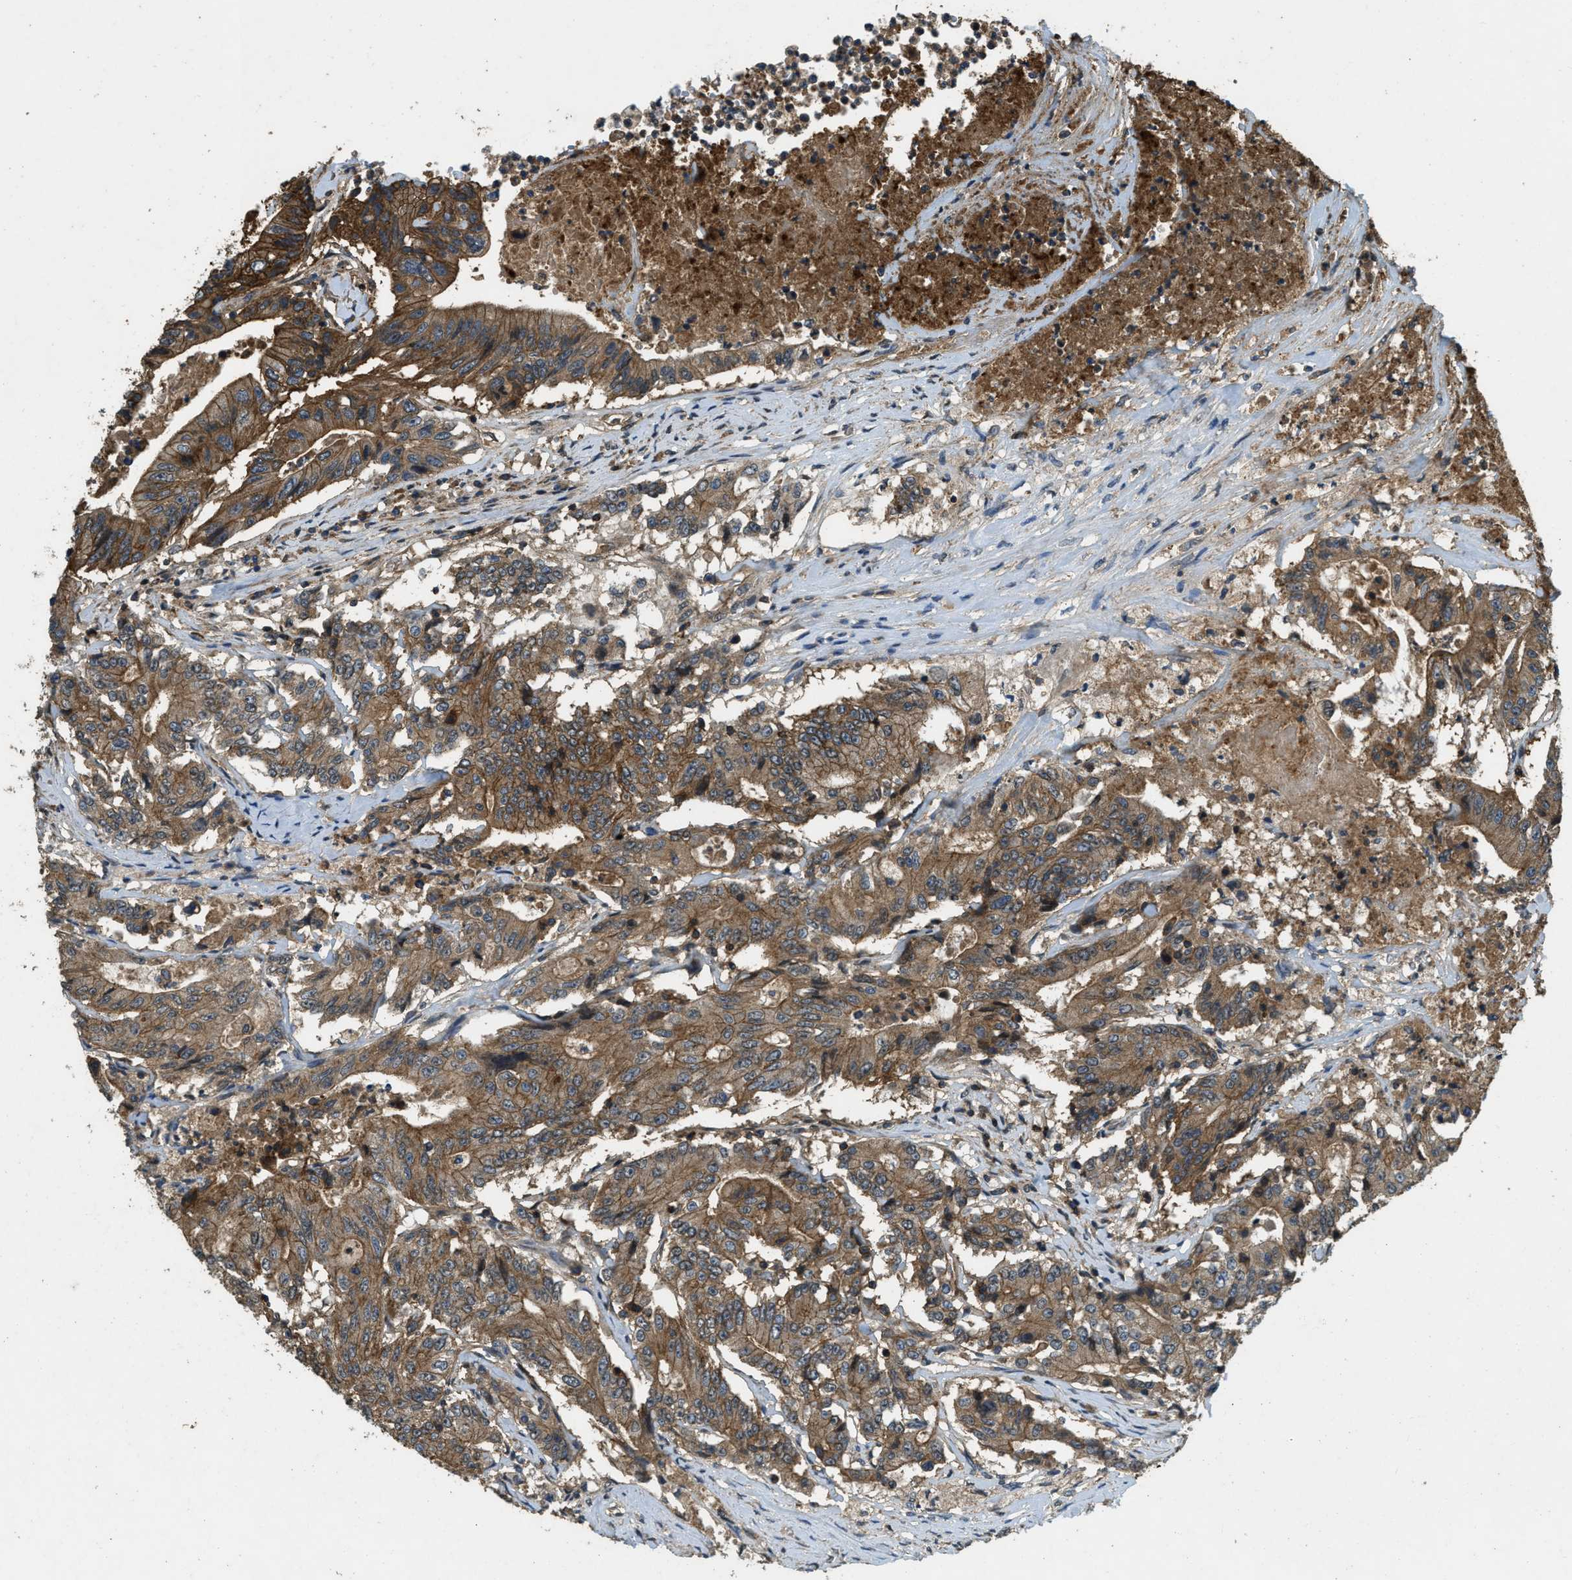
{"staining": {"intensity": "moderate", "quantity": ">75%", "location": "cytoplasmic/membranous"}, "tissue": "colorectal cancer", "cell_type": "Tumor cells", "image_type": "cancer", "snomed": [{"axis": "morphology", "description": "Adenocarcinoma, NOS"}, {"axis": "topography", "description": "Colon"}], "caption": "Immunohistochemical staining of adenocarcinoma (colorectal) shows medium levels of moderate cytoplasmic/membranous staining in approximately >75% of tumor cells.", "gene": "ATP8B1", "patient": {"sex": "female", "age": 77}}